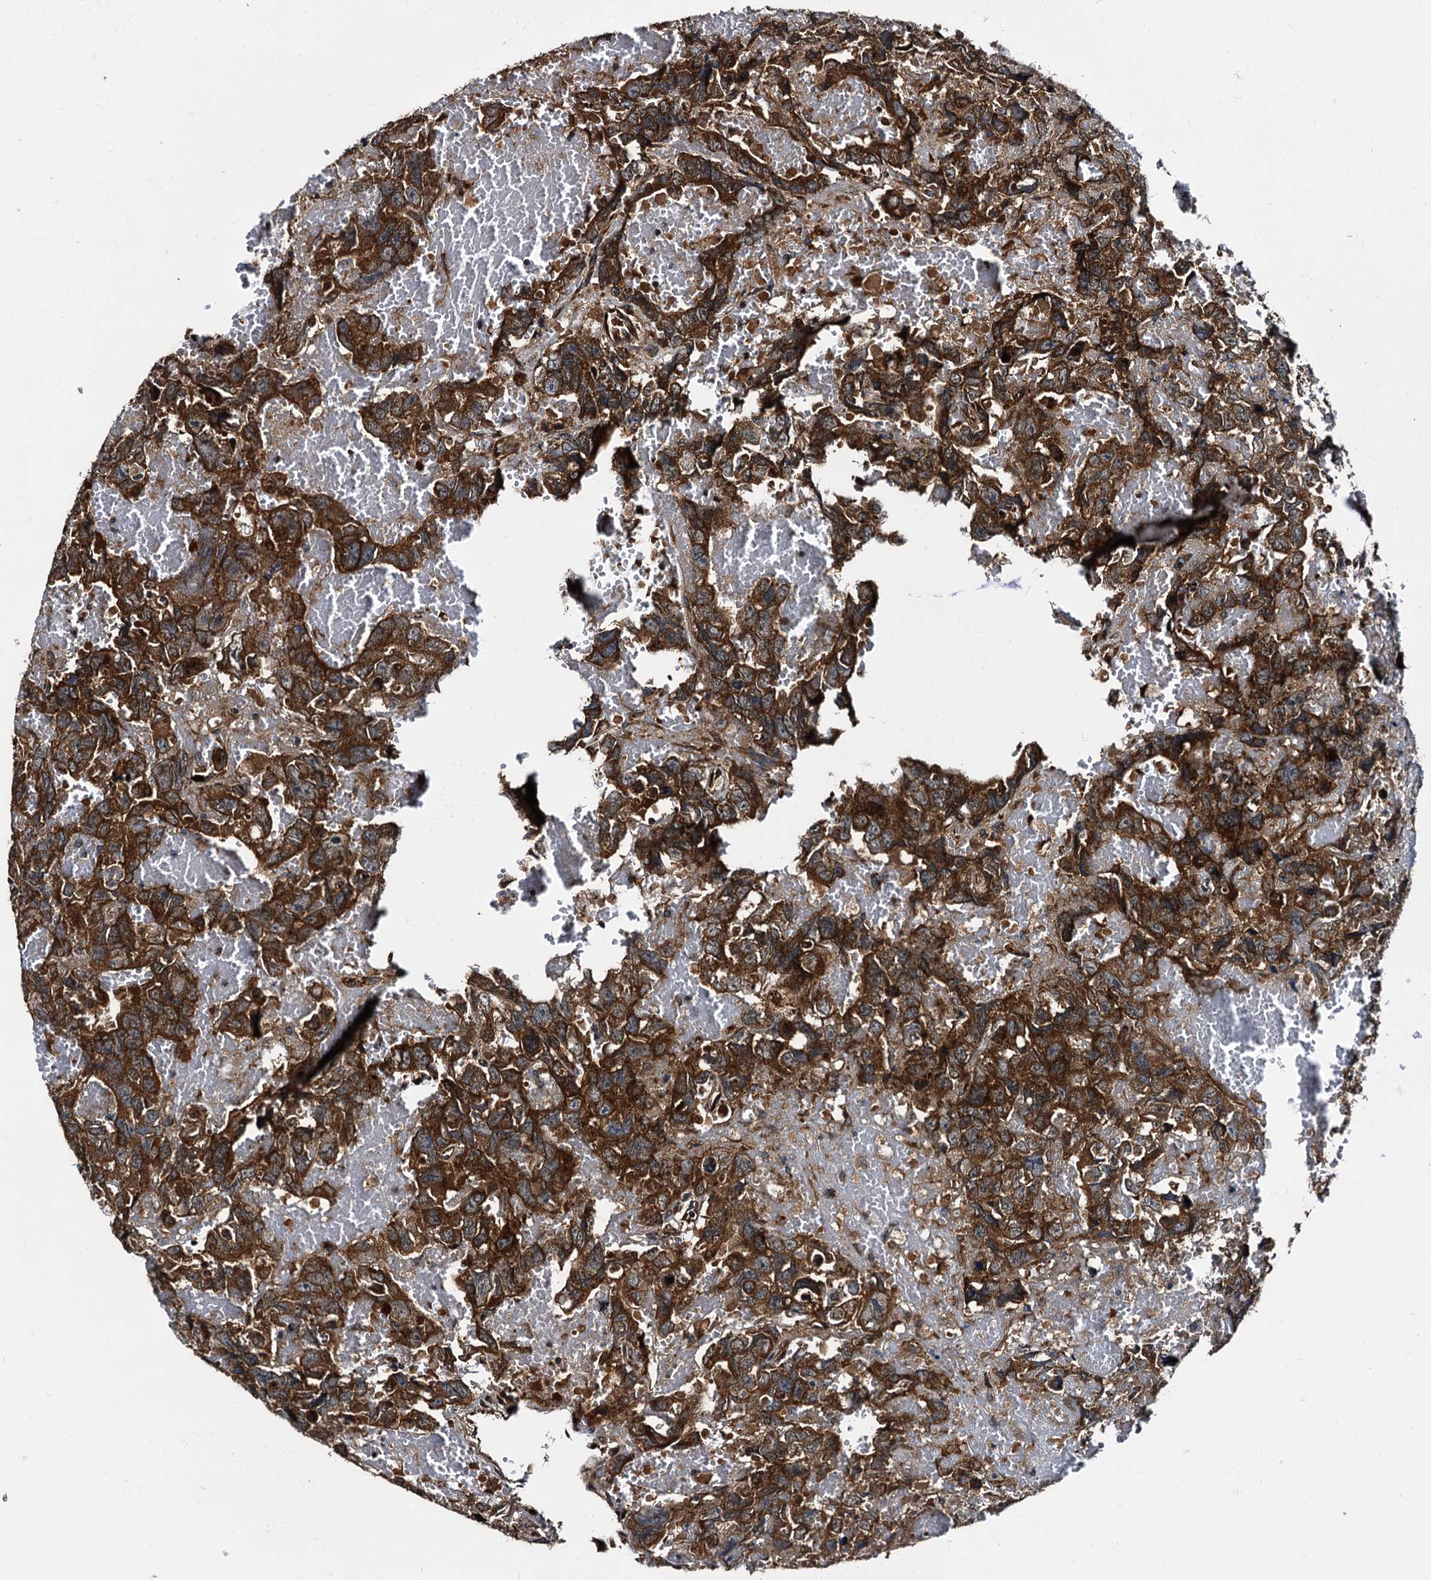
{"staining": {"intensity": "strong", "quantity": ">75%", "location": "cytoplasmic/membranous"}, "tissue": "testis cancer", "cell_type": "Tumor cells", "image_type": "cancer", "snomed": [{"axis": "morphology", "description": "Carcinoma, Embryonal, NOS"}, {"axis": "topography", "description": "Testis"}], "caption": "A brown stain shows strong cytoplasmic/membranous positivity of a protein in human testis embryonal carcinoma tumor cells. The protein is stained brown, and the nuclei are stained in blue (DAB (3,3'-diaminobenzidine) IHC with brightfield microscopy, high magnification).", "gene": "PEX5", "patient": {"sex": "male", "age": 45}}